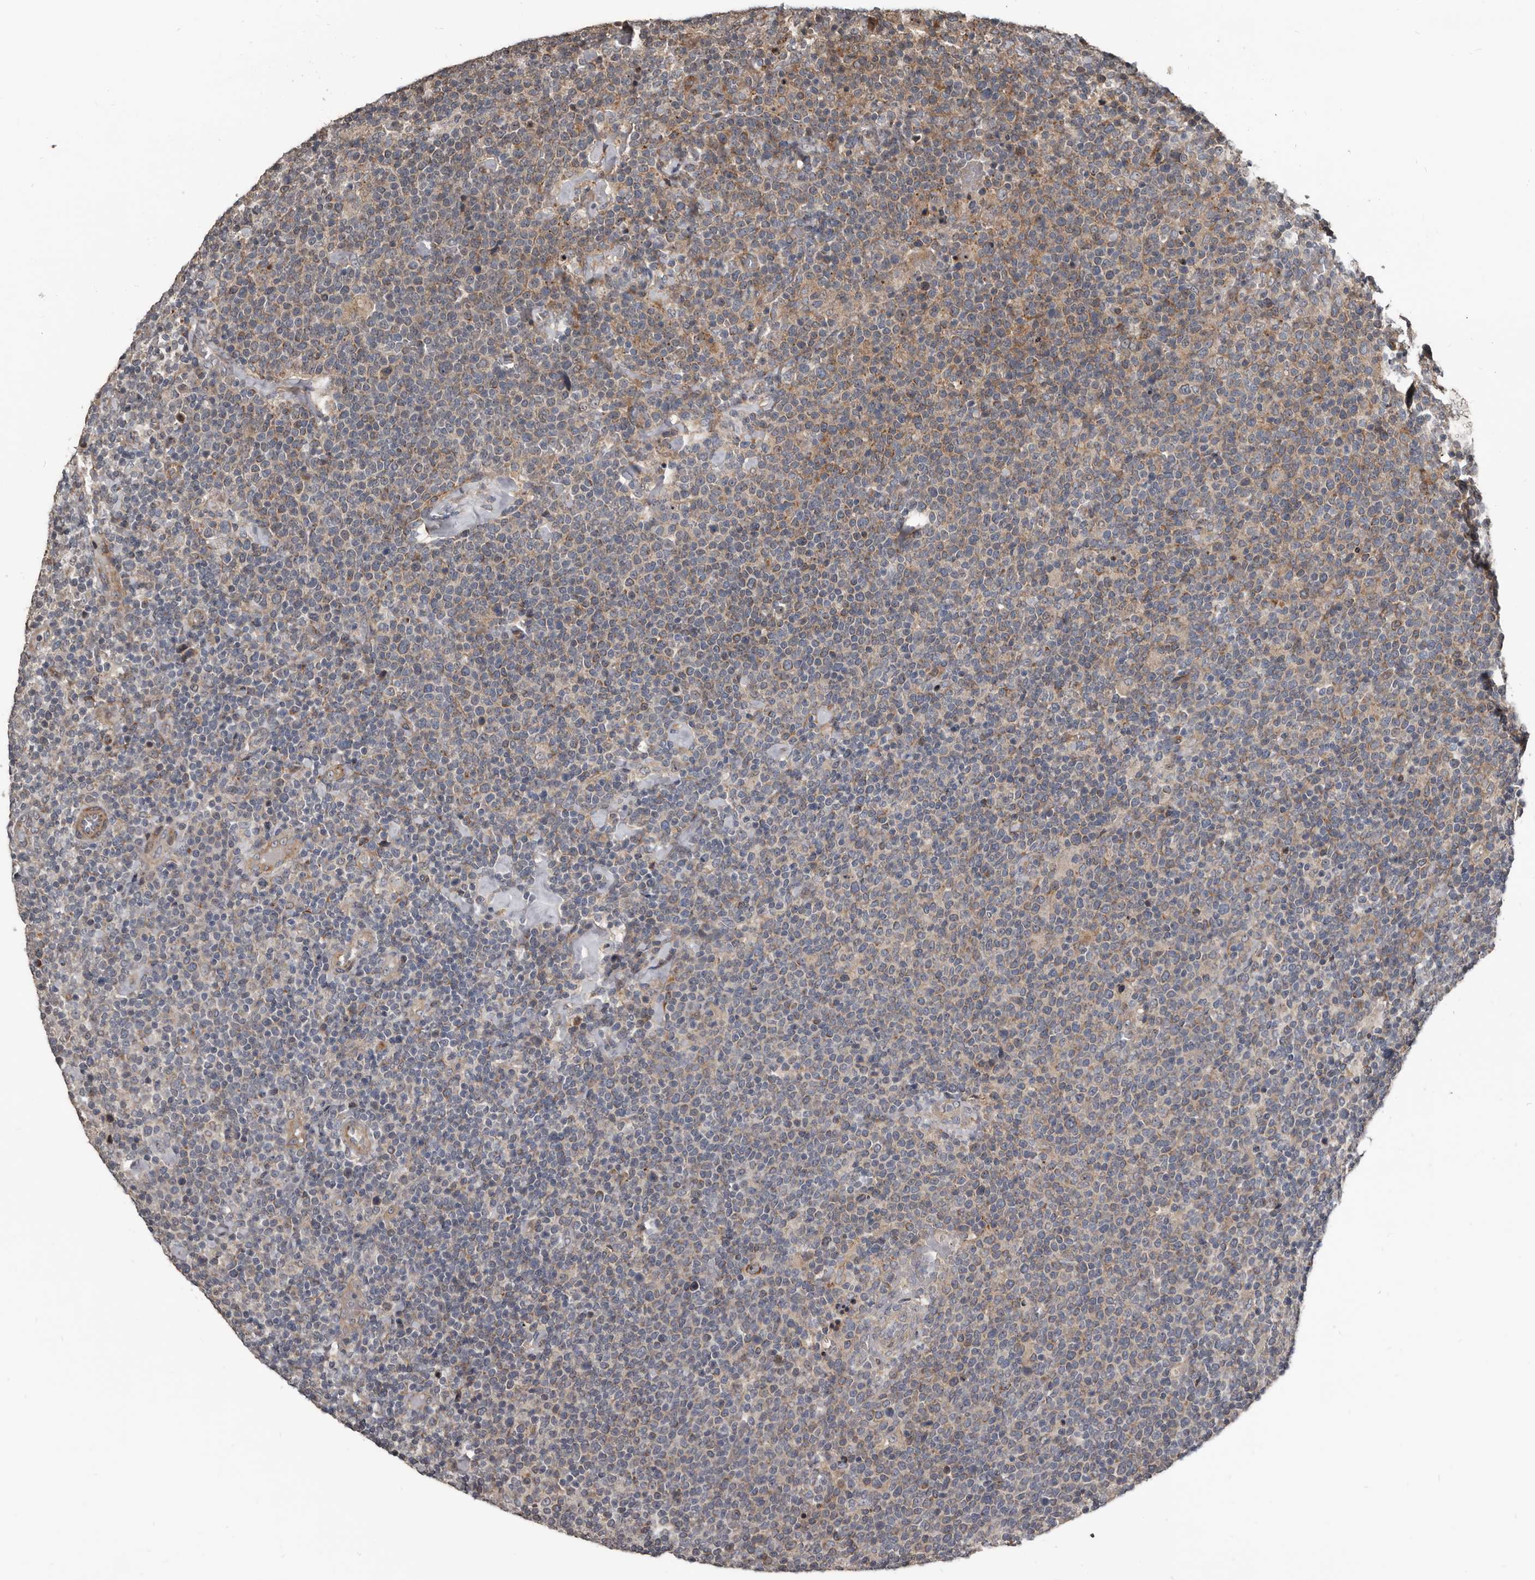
{"staining": {"intensity": "weak", "quantity": "25%-75%", "location": "cytoplasmic/membranous"}, "tissue": "lymphoma", "cell_type": "Tumor cells", "image_type": "cancer", "snomed": [{"axis": "morphology", "description": "Malignant lymphoma, non-Hodgkin's type, High grade"}, {"axis": "topography", "description": "Lymph node"}], "caption": "A low amount of weak cytoplasmic/membranous staining is present in approximately 25%-75% of tumor cells in lymphoma tissue.", "gene": "DHPS", "patient": {"sex": "male", "age": 61}}